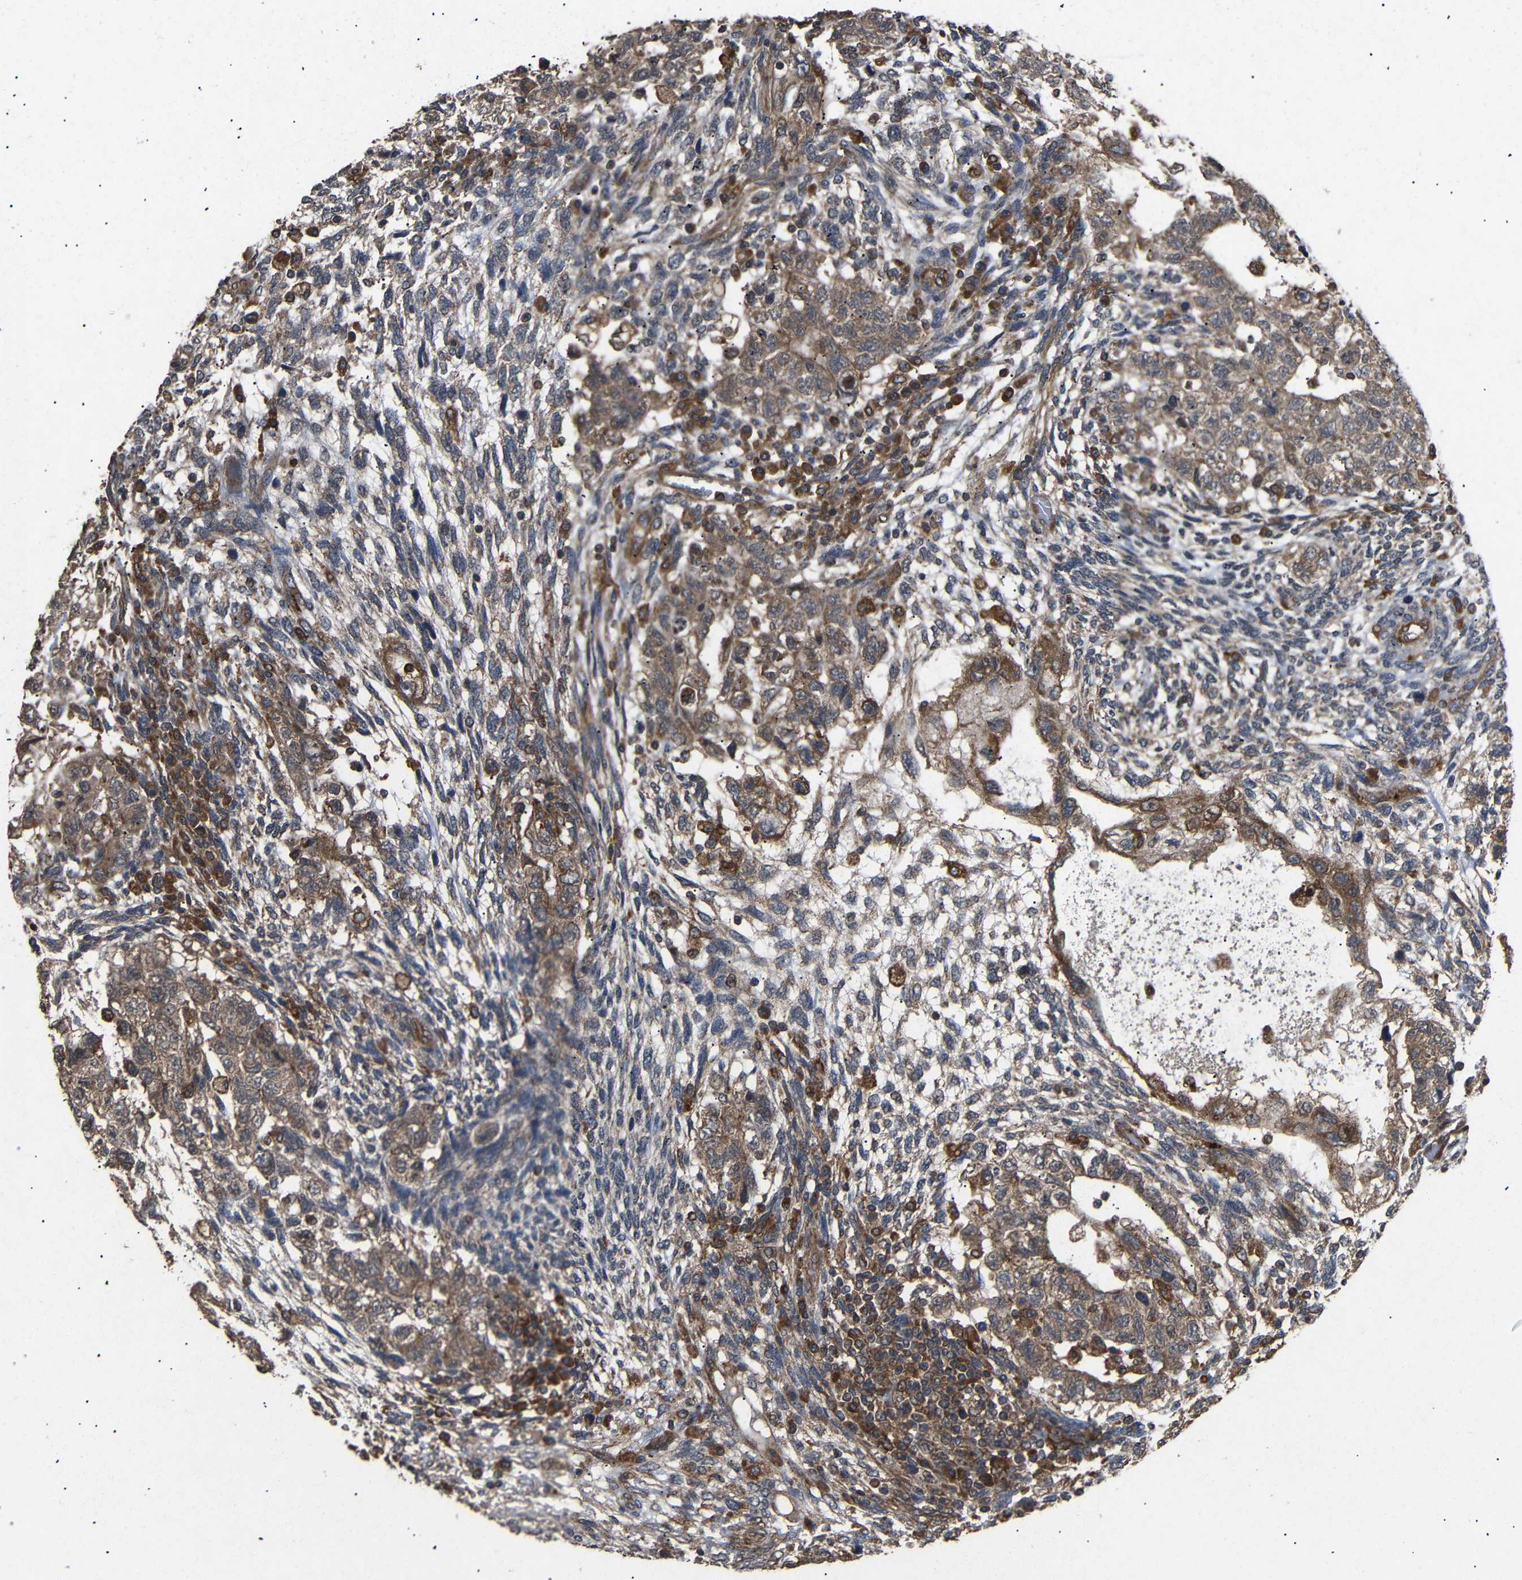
{"staining": {"intensity": "moderate", "quantity": ">75%", "location": "cytoplasmic/membranous"}, "tissue": "testis cancer", "cell_type": "Tumor cells", "image_type": "cancer", "snomed": [{"axis": "morphology", "description": "Normal tissue, NOS"}, {"axis": "morphology", "description": "Carcinoma, Embryonal, NOS"}, {"axis": "topography", "description": "Testis"}], "caption": "Testis cancer was stained to show a protein in brown. There is medium levels of moderate cytoplasmic/membranous staining in about >75% of tumor cells. Immunohistochemistry stains the protein of interest in brown and the nuclei are stained blue.", "gene": "EIF2S1", "patient": {"sex": "male", "age": 36}}